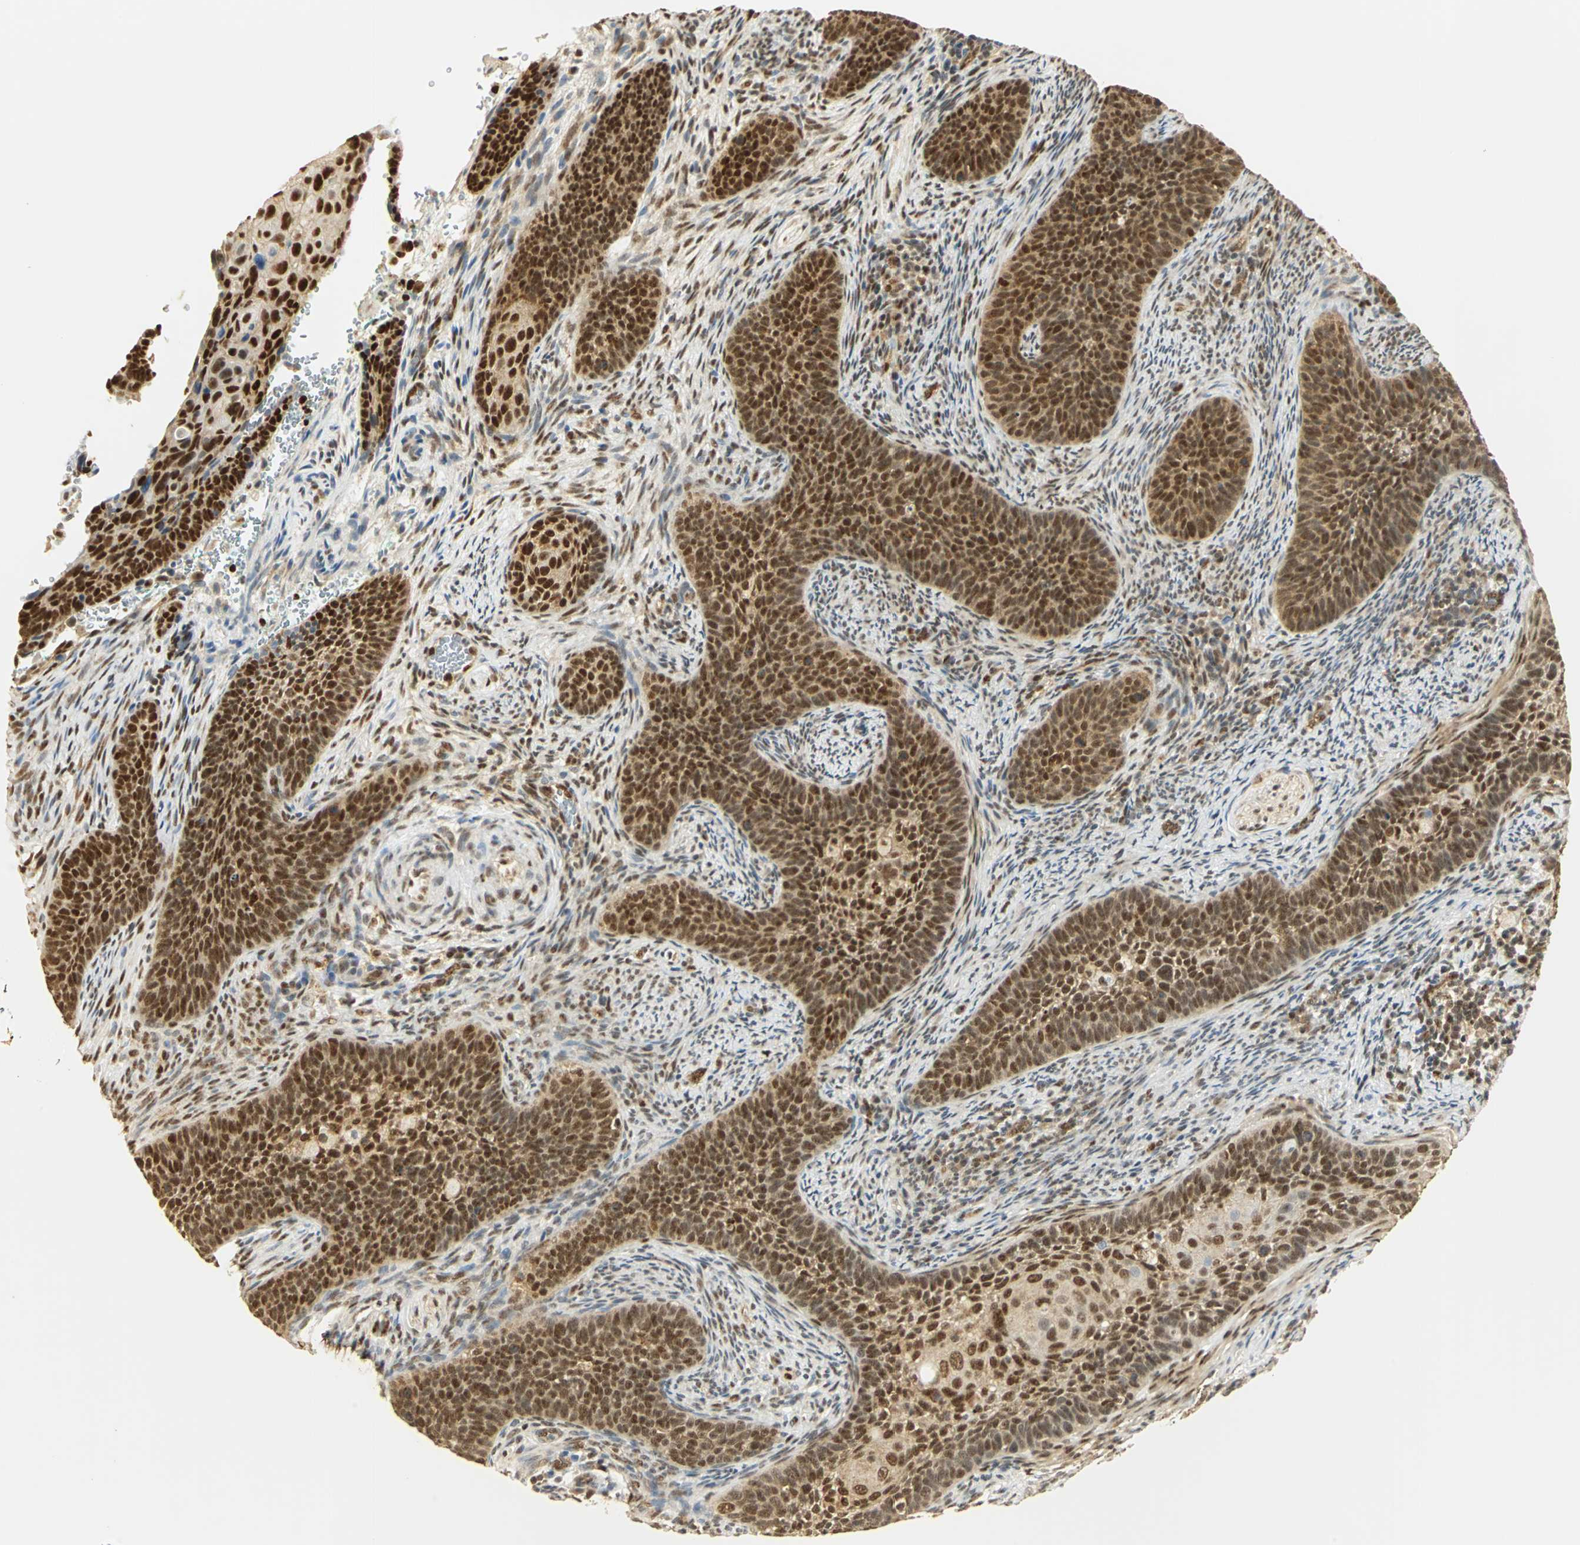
{"staining": {"intensity": "strong", "quantity": ">75%", "location": "cytoplasmic/membranous,nuclear"}, "tissue": "cervical cancer", "cell_type": "Tumor cells", "image_type": "cancer", "snomed": [{"axis": "morphology", "description": "Squamous cell carcinoma, NOS"}, {"axis": "topography", "description": "Cervix"}], "caption": "Protein analysis of cervical squamous cell carcinoma tissue demonstrates strong cytoplasmic/membranous and nuclear positivity in about >75% of tumor cells.", "gene": "DDX5", "patient": {"sex": "female", "age": 33}}